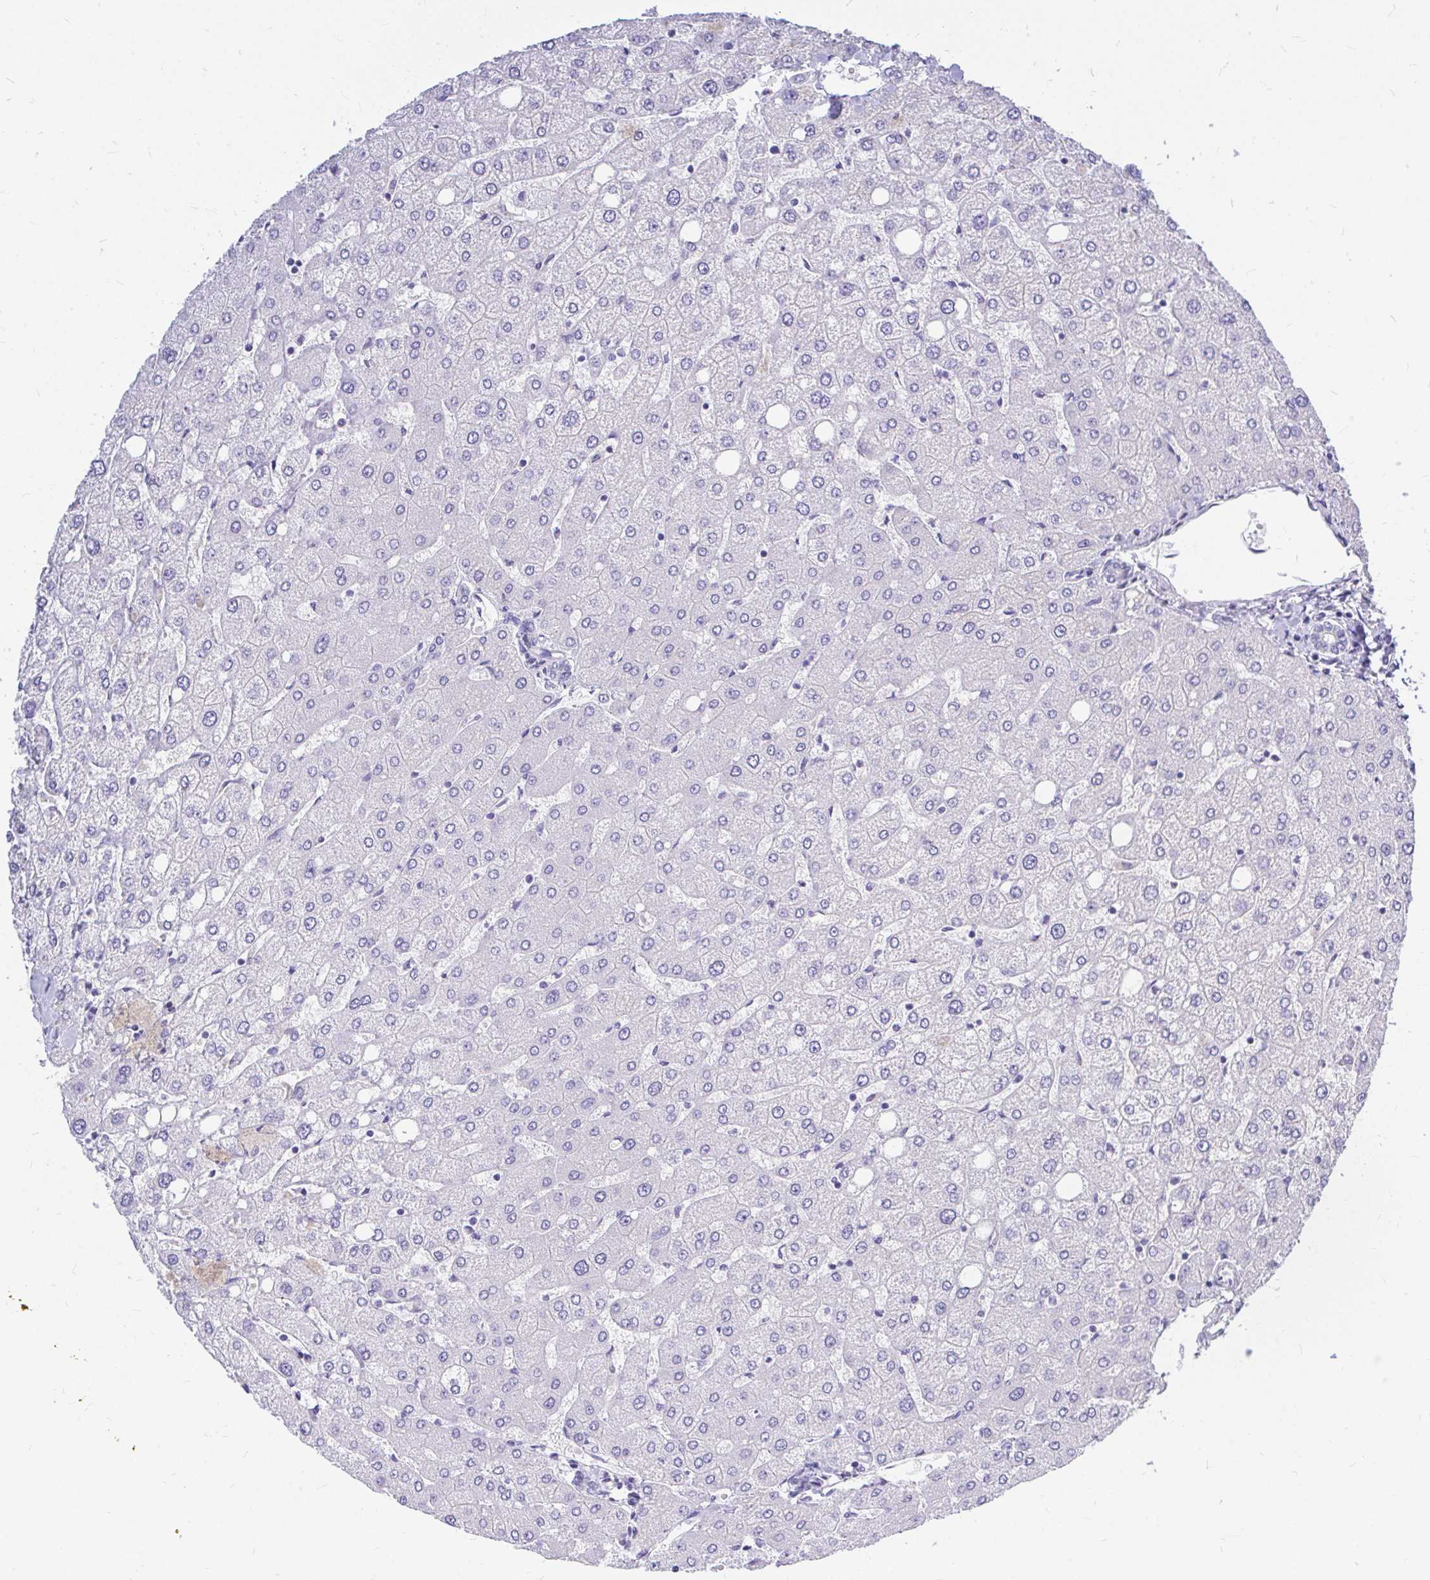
{"staining": {"intensity": "negative", "quantity": "none", "location": "none"}, "tissue": "liver", "cell_type": "Cholangiocytes", "image_type": "normal", "snomed": [{"axis": "morphology", "description": "Normal tissue, NOS"}, {"axis": "topography", "description": "Liver"}], "caption": "This is a photomicrograph of IHC staining of benign liver, which shows no expression in cholangiocytes.", "gene": "MAP1LC3A", "patient": {"sex": "female", "age": 54}}